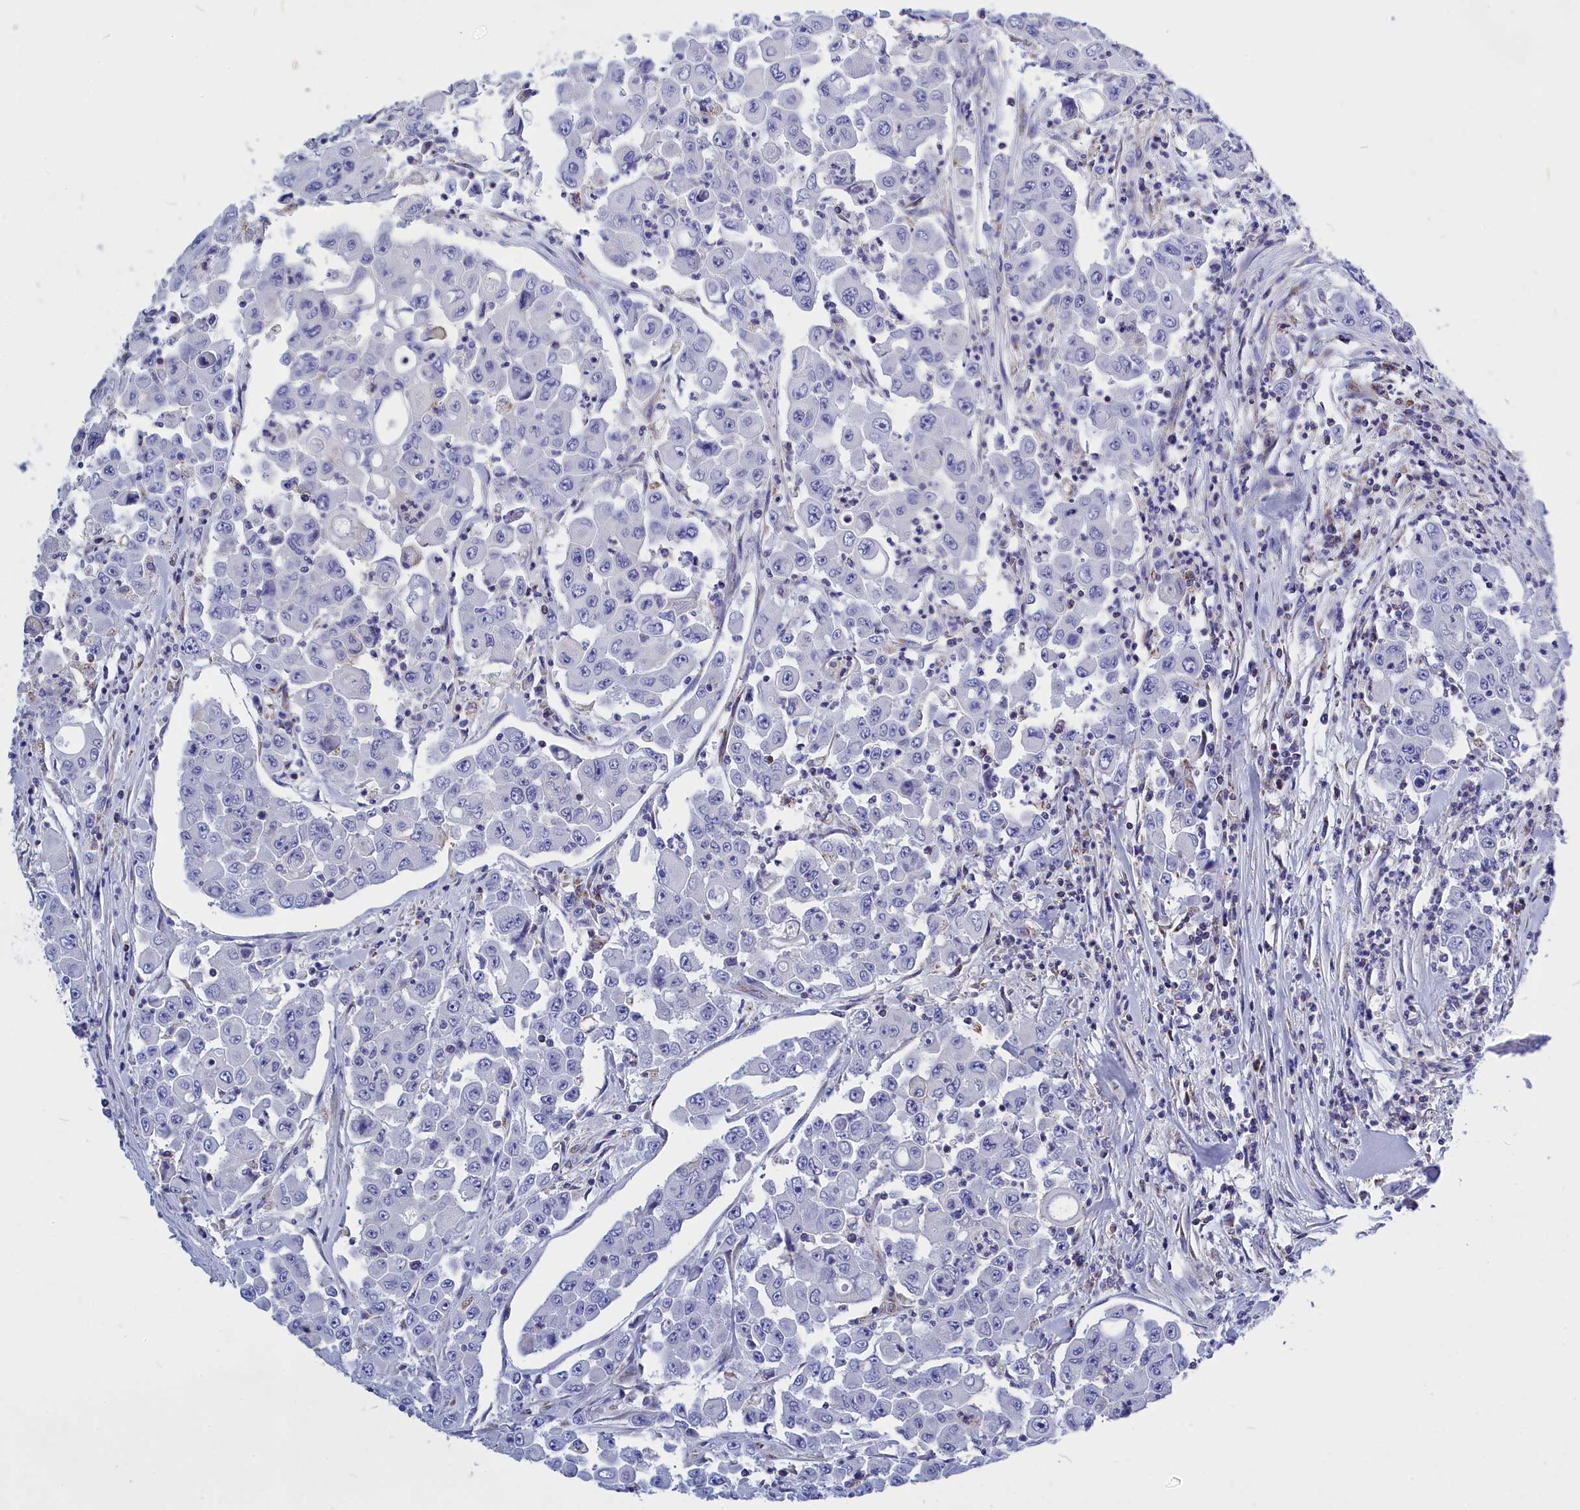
{"staining": {"intensity": "negative", "quantity": "none", "location": "none"}, "tissue": "colorectal cancer", "cell_type": "Tumor cells", "image_type": "cancer", "snomed": [{"axis": "morphology", "description": "Adenocarcinoma, NOS"}, {"axis": "topography", "description": "Colon"}], "caption": "Tumor cells are negative for brown protein staining in colorectal cancer (adenocarcinoma).", "gene": "CCRL2", "patient": {"sex": "male", "age": 51}}